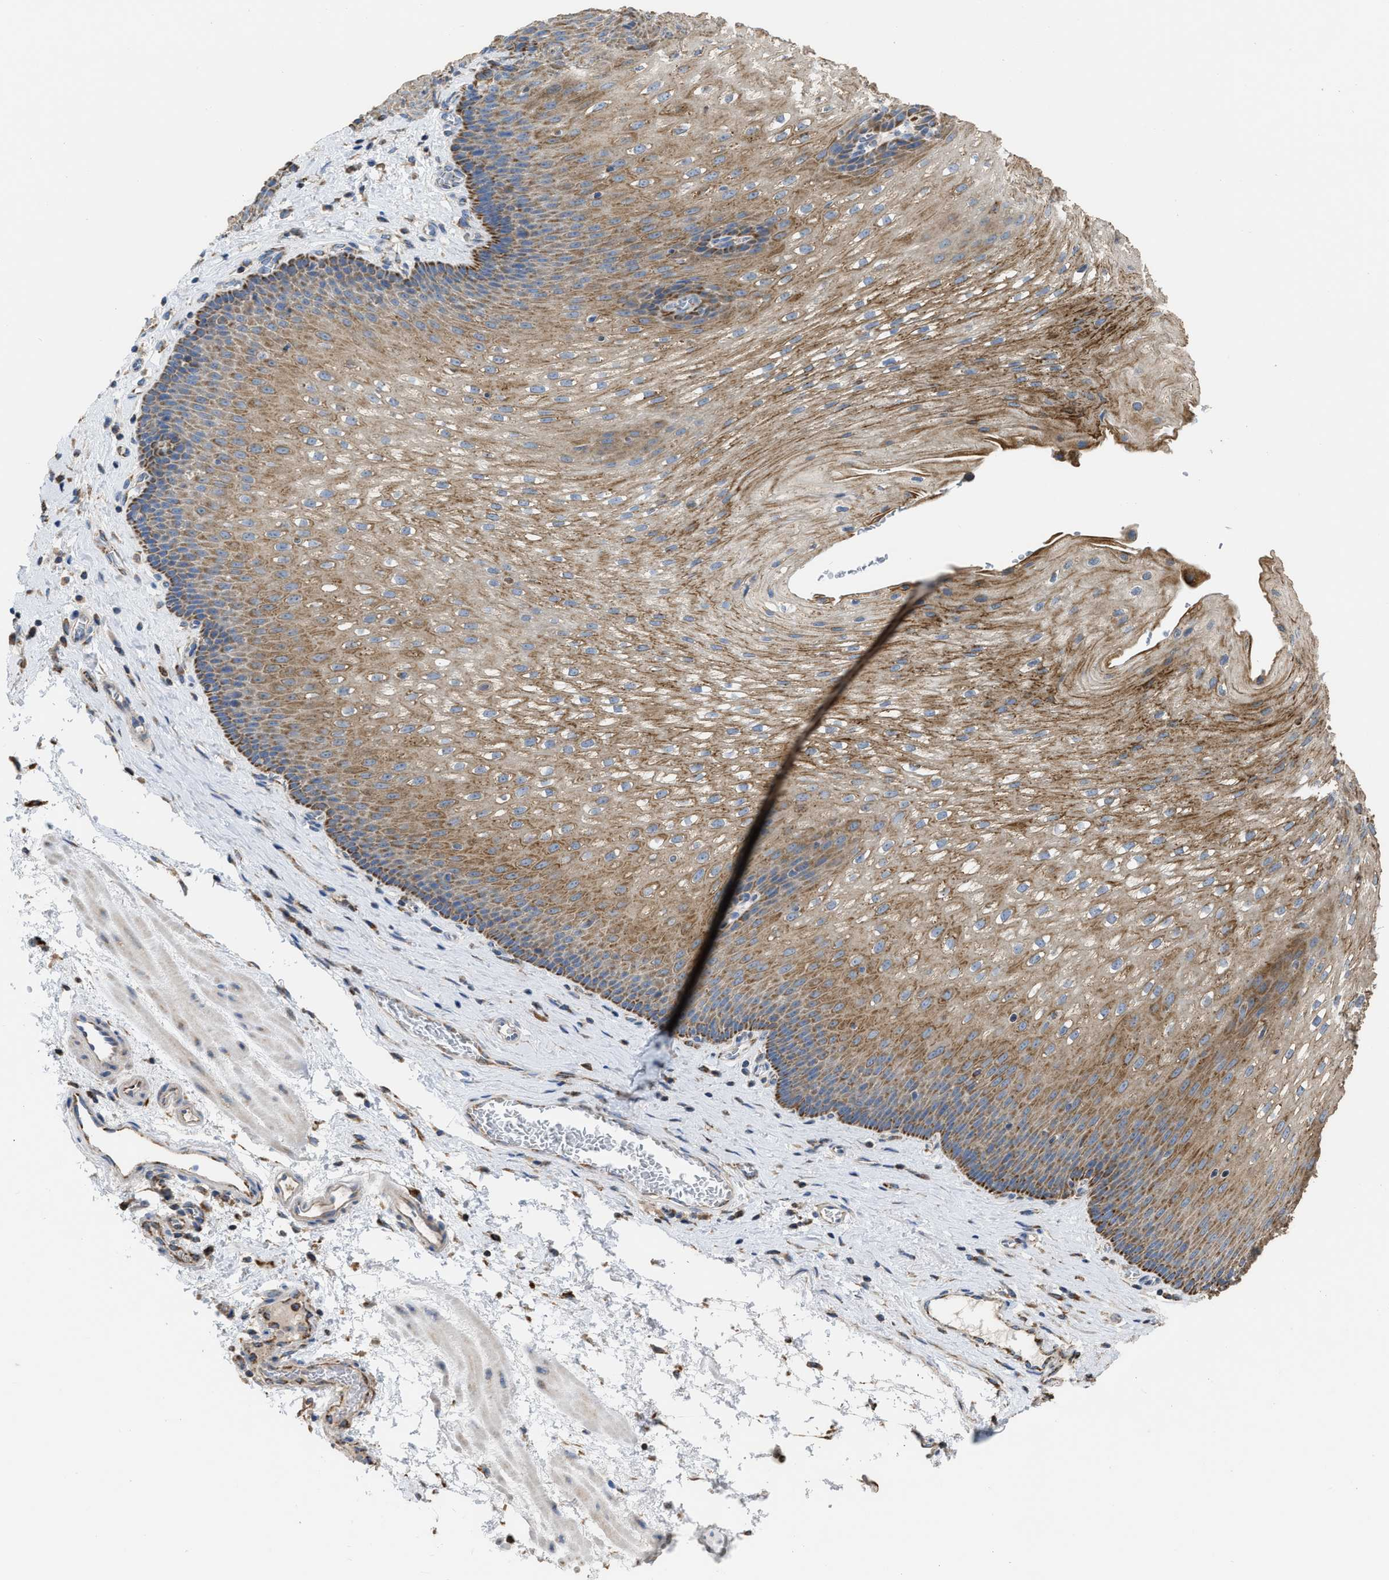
{"staining": {"intensity": "moderate", "quantity": ">75%", "location": "cytoplasmic/membranous"}, "tissue": "esophagus", "cell_type": "Squamous epithelial cells", "image_type": "normal", "snomed": [{"axis": "morphology", "description": "Normal tissue, NOS"}, {"axis": "topography", "description": "Esophagus"}], "caption": "Esophagus was stained to show a protein in brown. There is medium levels of moderate cytoplasmic/membranous positivity in approximately >75% of squamous epithelial cells. Nuclei are stained in blue.", "gene": "AK2", "patient": {"sex": "male", "age": 48}}